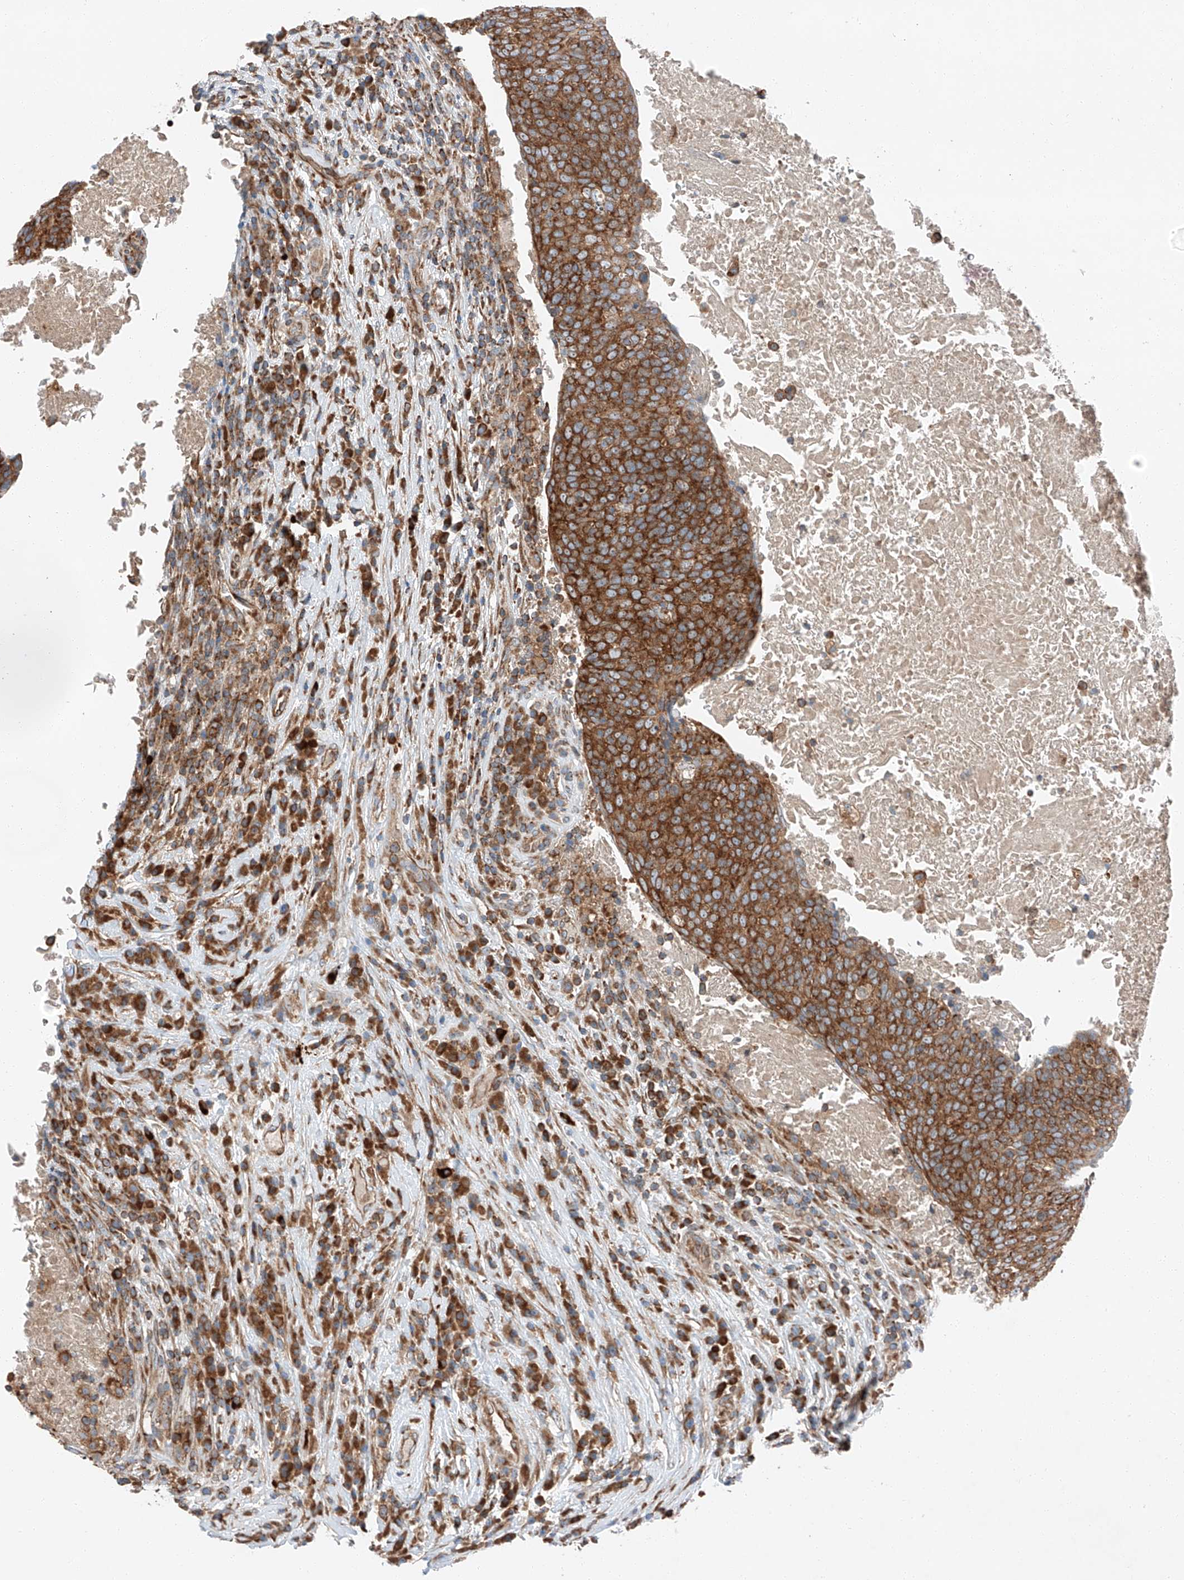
{"staining": {"intensity": "strong", "quantity": ">75%", "location": "cytoplasmic/membranous"}, "tissue": "head and neck cancer", "cell_type": "Tumor cells", "image_type": "cancer", "snomed": [{"axis": "morphology", "description": "Squamous cell carcinoma, NOS"}, {"axis": "morphology", "description": "Squamous cell carcinoma, metastatic, NOS"}, {"axis": "topography", "description": "Lymph node"}, {"axis": "topography", "description": "Head-Neck"}], "caption": "Head and neck cancer tissue exhibits strong cytoplasmic/membranous positivity in about >75% of tumor cells, visualized by immunohistochemistry.", "gene": "ZC3H15", "patient": {"sex": "male", "age": 62}}